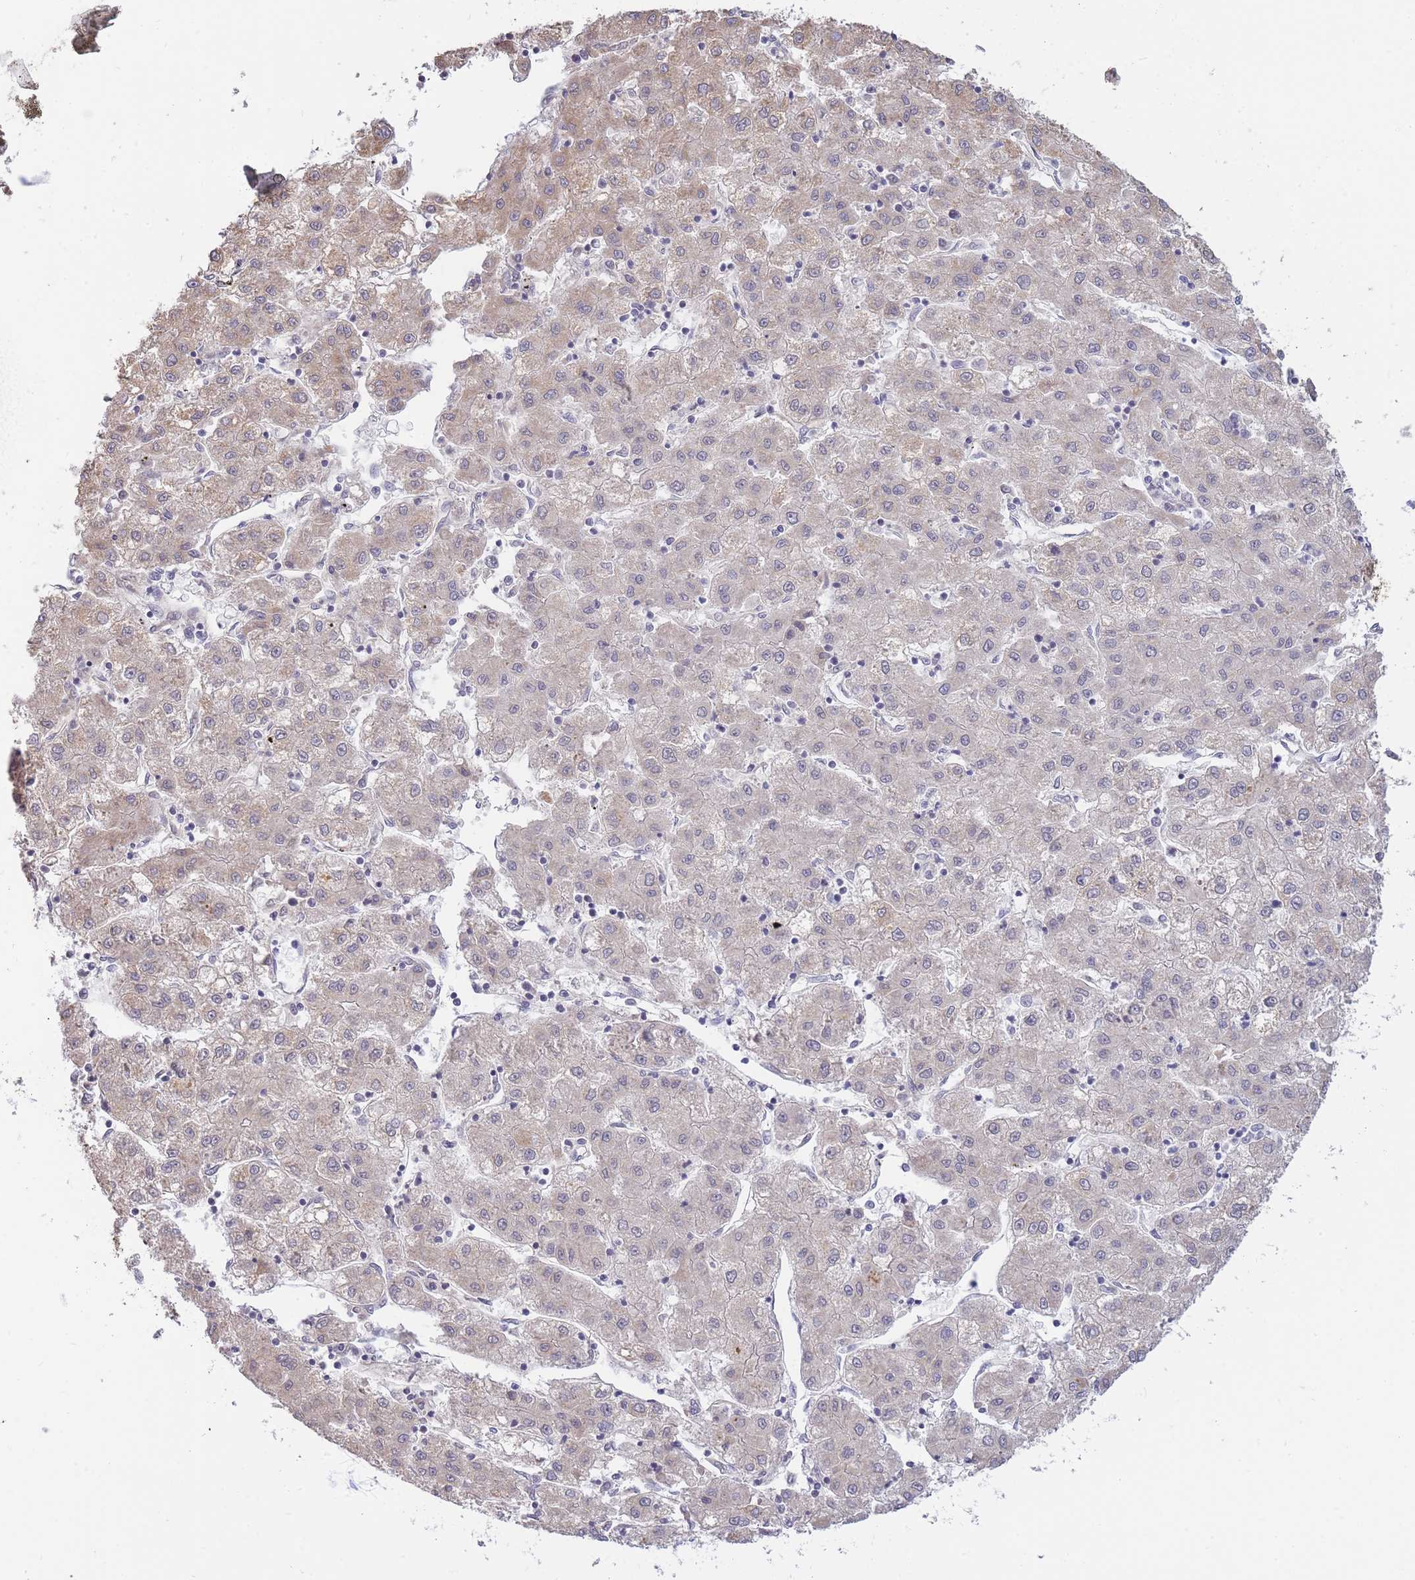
{"staining": {"intensity": "weak", "quantity": "<25%", "location": "cytoplasmic/membranous"}, "tissue": "liver cancer", "cell_type": "Tumor cells", "image_type": "cancer", "snomed": [{"axis": "morphology", "description": "Carcinoma, Hepatocellular, NOS"}, {"axis": "topography", "description": "Liver"}], "caption": "Immunohistochemistry of human liver cancer exhibits no staining in tumor cells.", "gene": "C19orf25", "patient": {"sex": "male", "age": 72}}